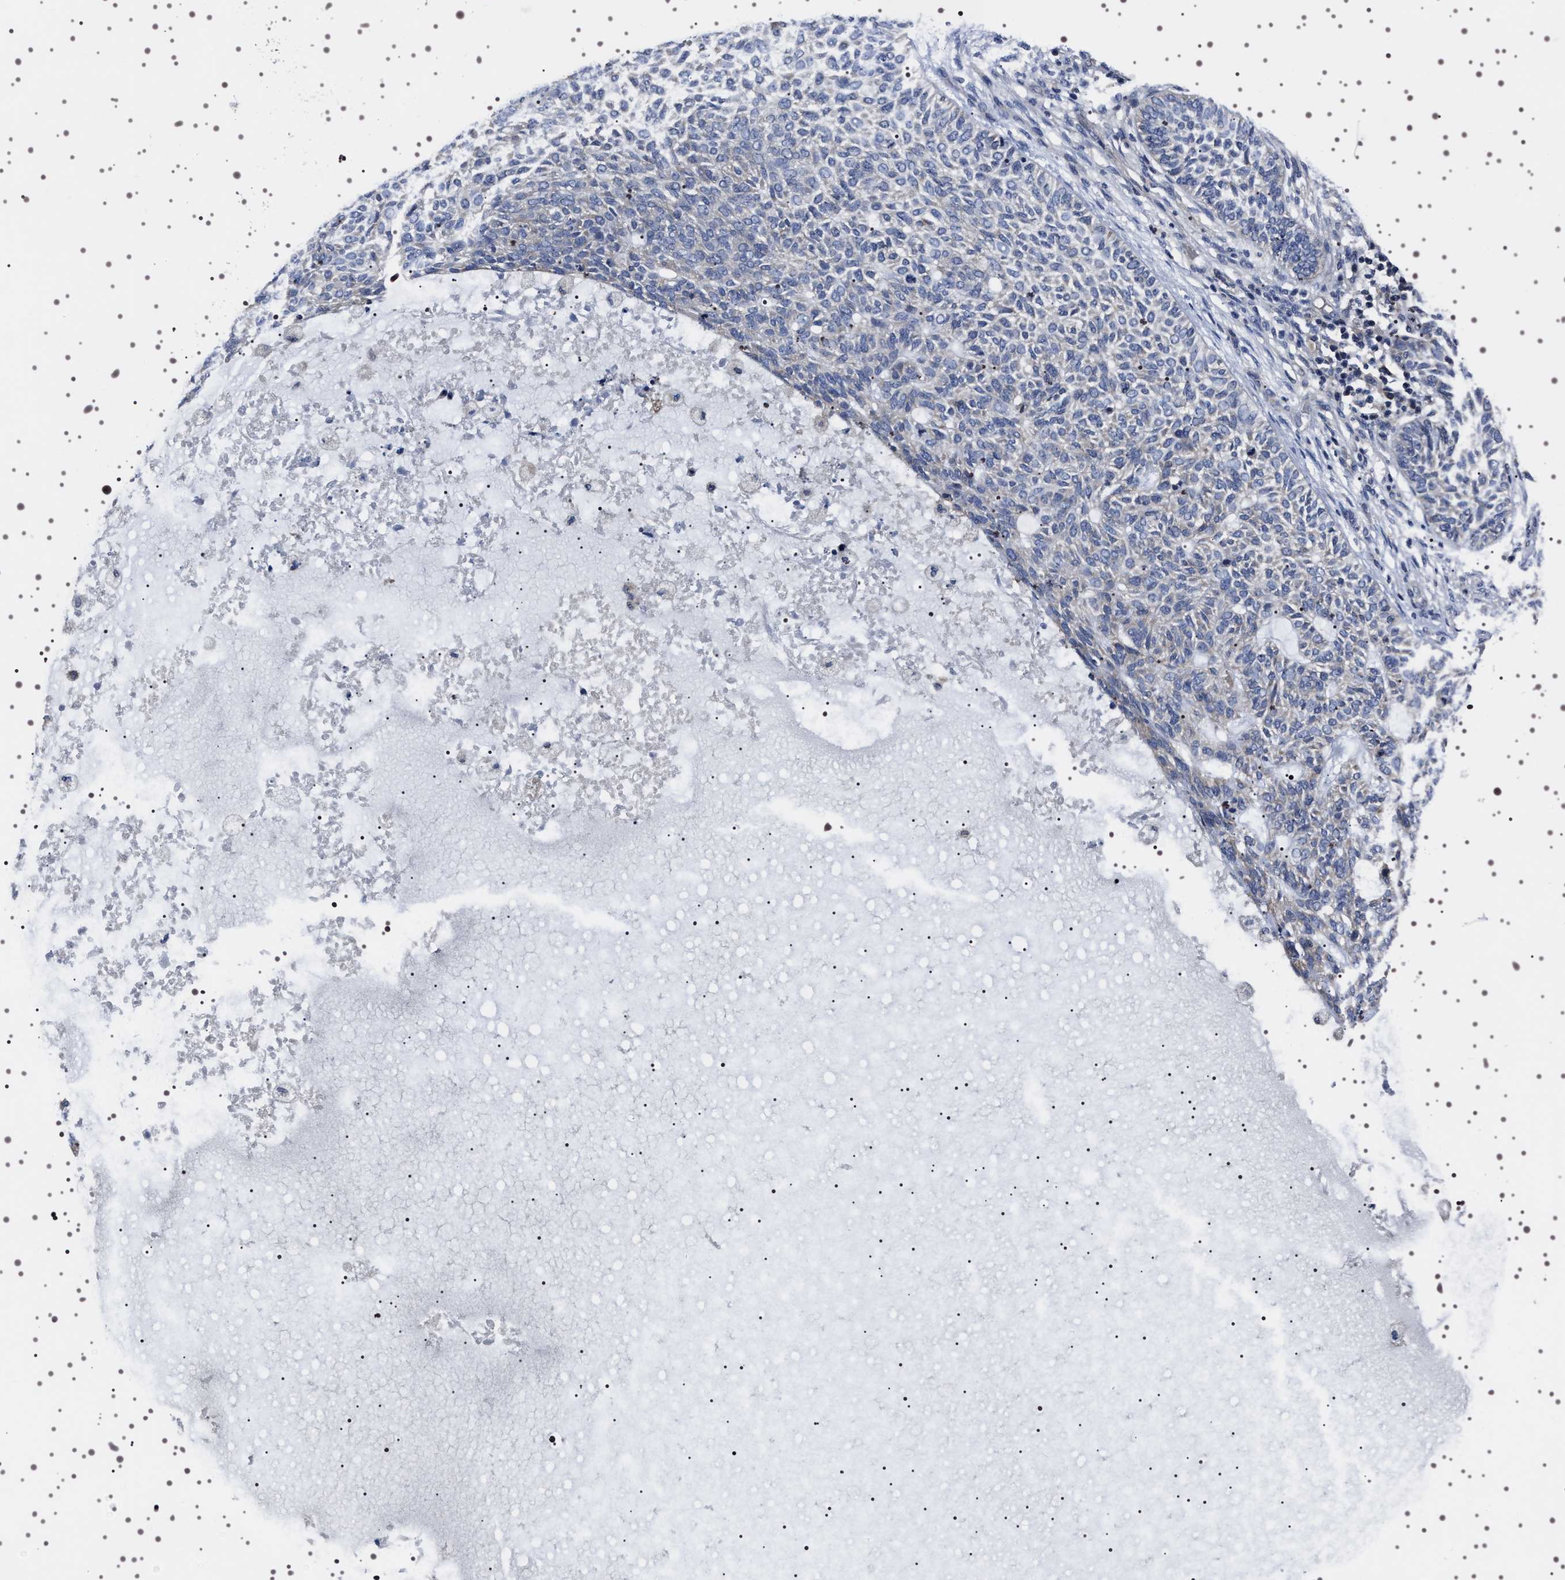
{"staining": {"intensity": "weak", "quantity": "25%-75%", "location": "cytoplasmic/membranous"}, "tissue": "skin cancer", "cell_type": "Tumor cells", "image_type": "cancer", "snomed": [{"axis": "morphology", "description": "Basal cell carcinoma"}, {"axis": "topography", "description": "Skin"}], "caption": "Immunohistochemistry (DAB) staining of skin basal cell carcinoma shows weak cytoplasmic/membranous protein staining in about 25%-75% of tumor cells.", "gene": "TARBP1", "patient": {"sex": "male", "age": 87}}